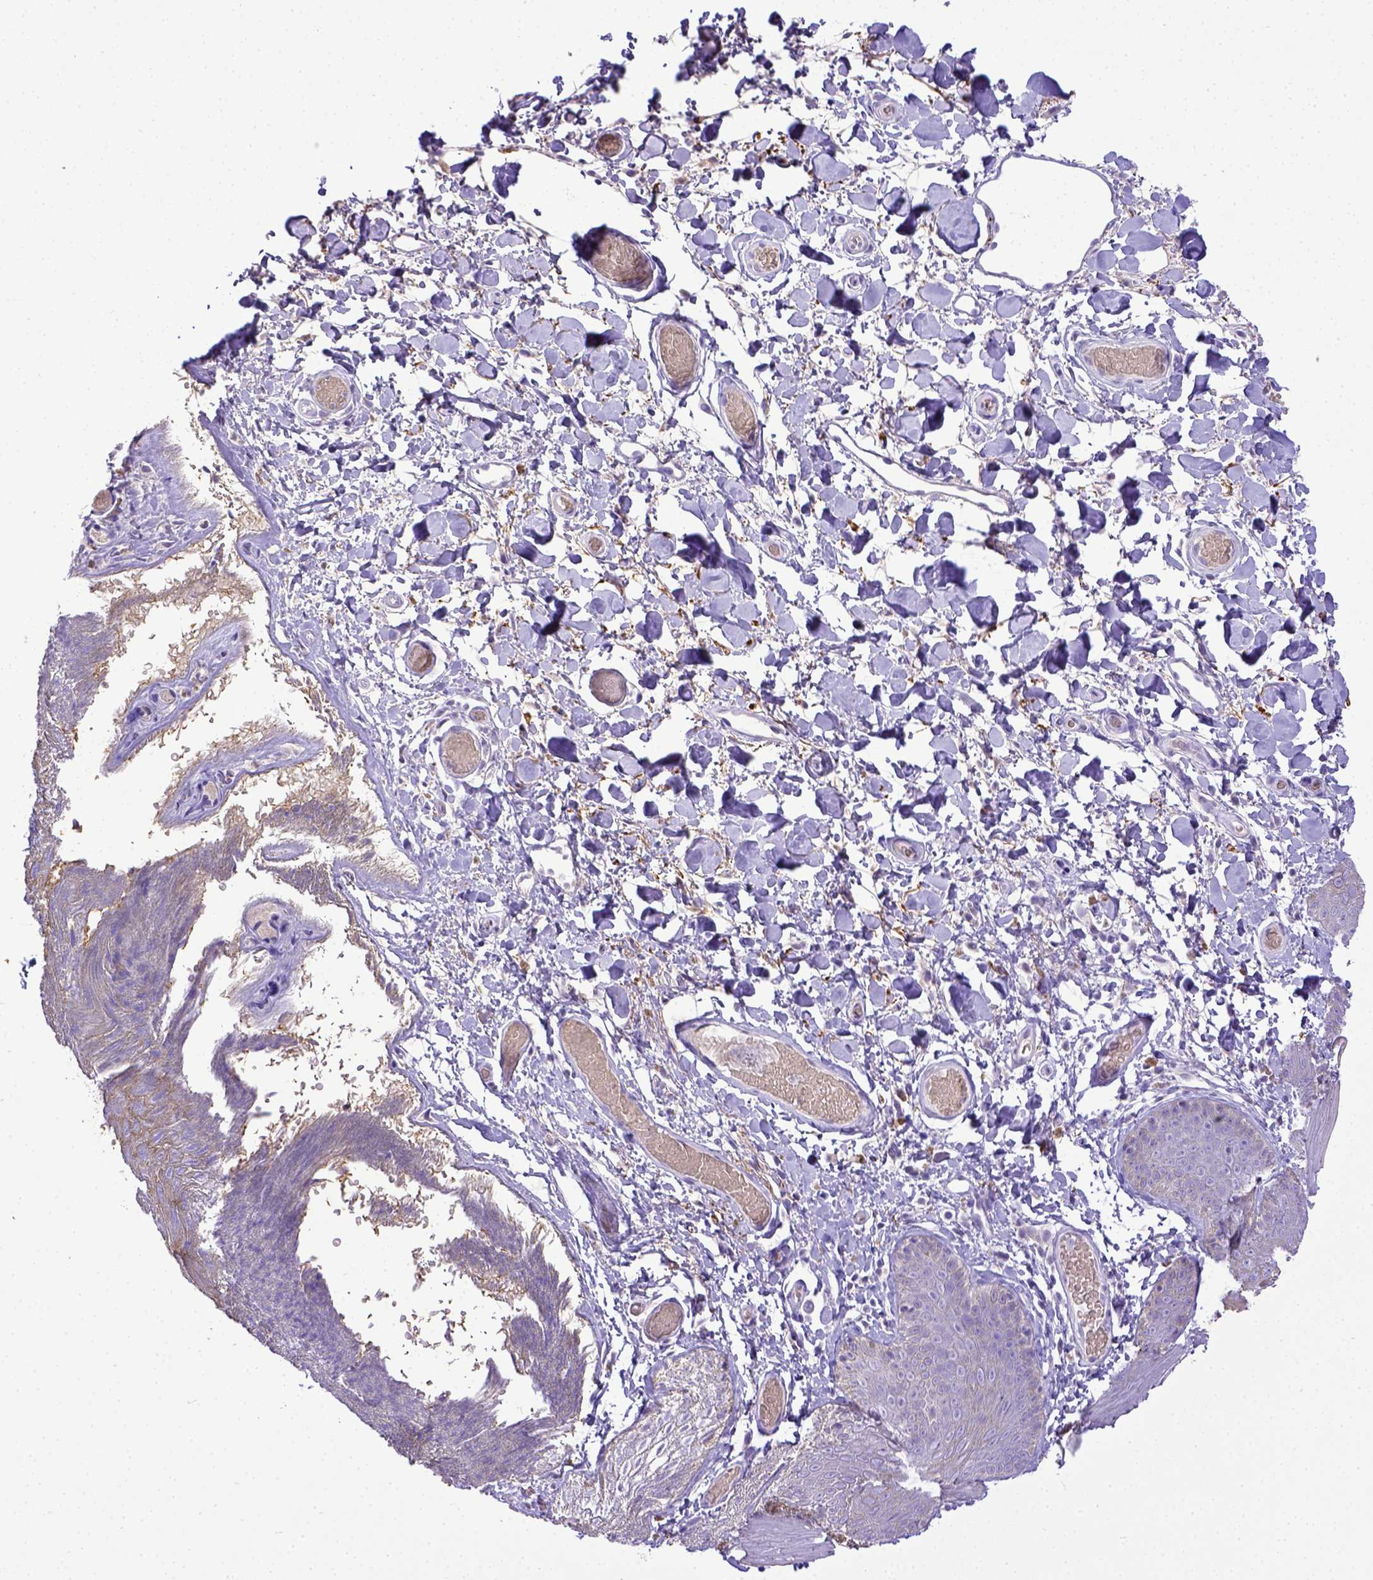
{"staining": {"intensity": "moderate", "quantity": "25%-75%", "location": "cytoplasmic/membranous"}, "tissue": "skin", "cell_type": "Epidermal cells", "image_type": "normal", "snomed": [{"axis": "morphology", "description": "Normal tissue, NOS"}, {"axis": "topography", "description": "Anal"}], "caption": "The immunohistochemical stain shows moderate cytoplasmic/membranous positivity in epidermal cells of benign skin. The staining was performed using DAB, with brown indicating positive protein expression. Nuclei are stained blue with hematoxylin.", "gene": "BTN1A1", "patient": {"sex": "male", "age": 53}}